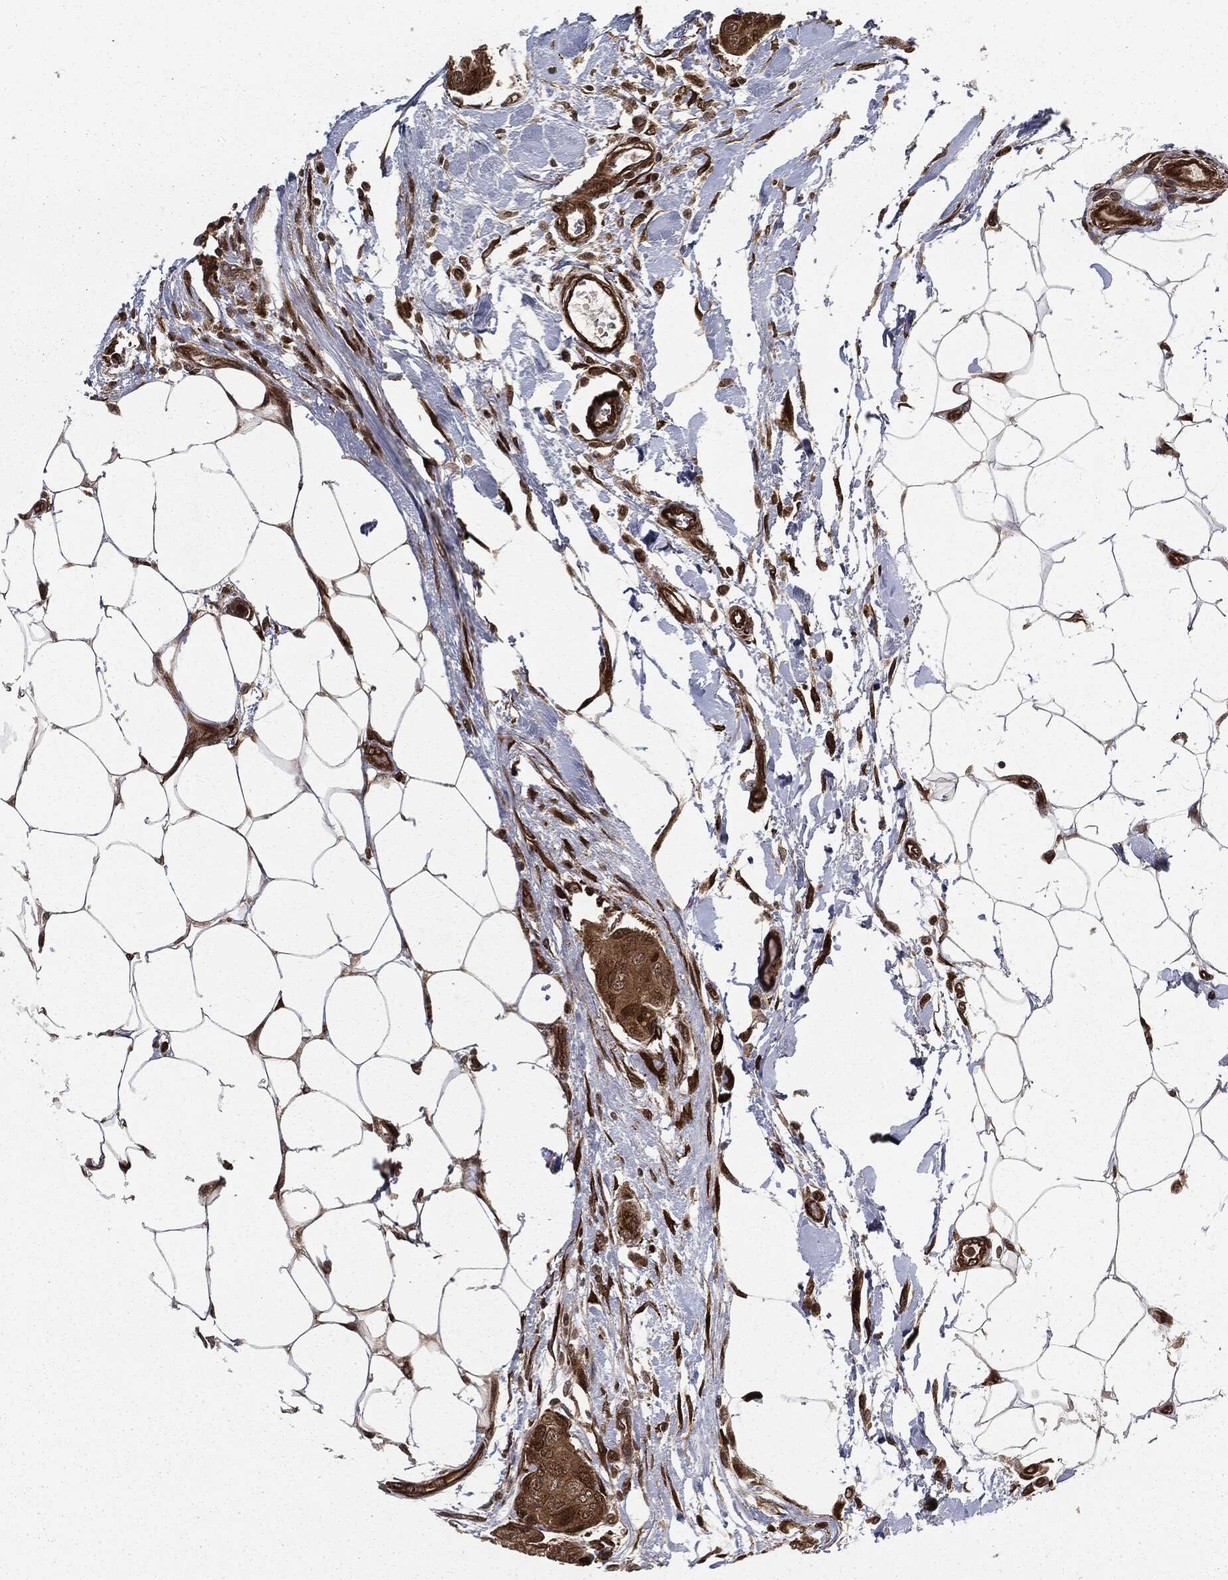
{"staining": {"intensity": "strong", "quantity": "25%-75%", "location": "cytoplasmic/membranous,nuclear"}, "tissue": "breast cancer", "cell_type": "Tumor cells", "image_type": "cancer", "snomed": [{"axis": "morphology", "description": "Duct carcinoma"}, {"axis": "topography", "description": "Breast"}, {"axis": "topography", "description": "Lymph node"}], "caption": "Breast cancer stained with IHC demonstrates strong cytoplasmic/membranous and nuclear expression in approximately 25%-75% of tumor cells. (DAB IHC with brightfield microscopy, high magnification).", "gene": "RANBP9", "patient": {"sex": "female", "age": 80}}